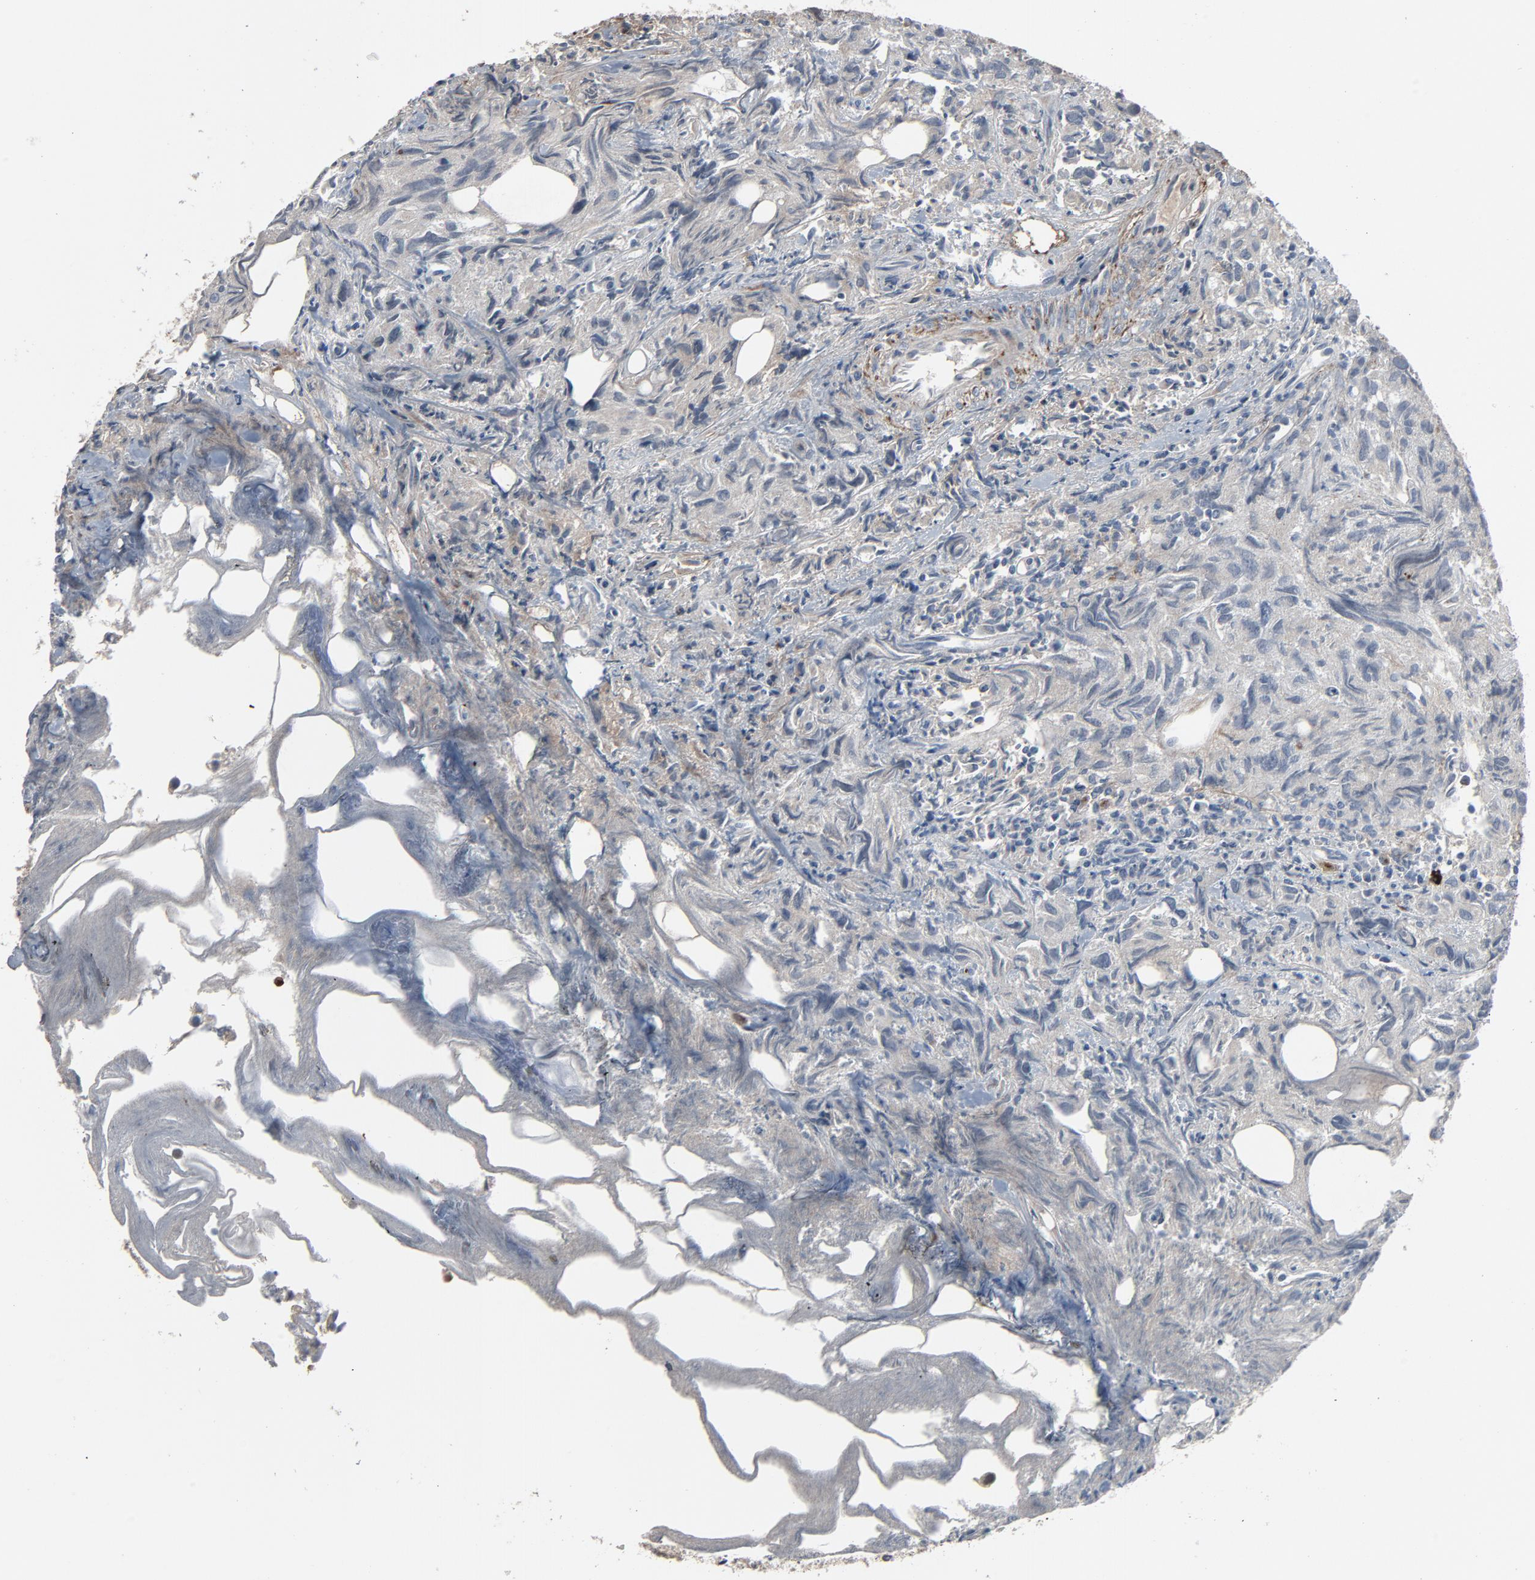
{"staining": {"intensity": "negative", "quantity": "none", "location": "none"}, "tissue": "urothelial cancer", "cell_type": "Tumor cells", "image_type": "cancer", "snomed": [{"axis": "morphology", "description": "Urothelial carcinoma, High grade"}, {"axis": "topography", "description": "Urinary bladder"}], "caption": "Immunohistochemistry (IHC) micrograph of neoplastic tissue: urothelial carcinoma (high-grade) stained with DAB (3,3'-diaminobenzidine) displays no significant protein expression in tumor cells. Nuclei are stained in blue.", "gene": "PDZD4", "patient": {"sex": "female", "age": 75}}